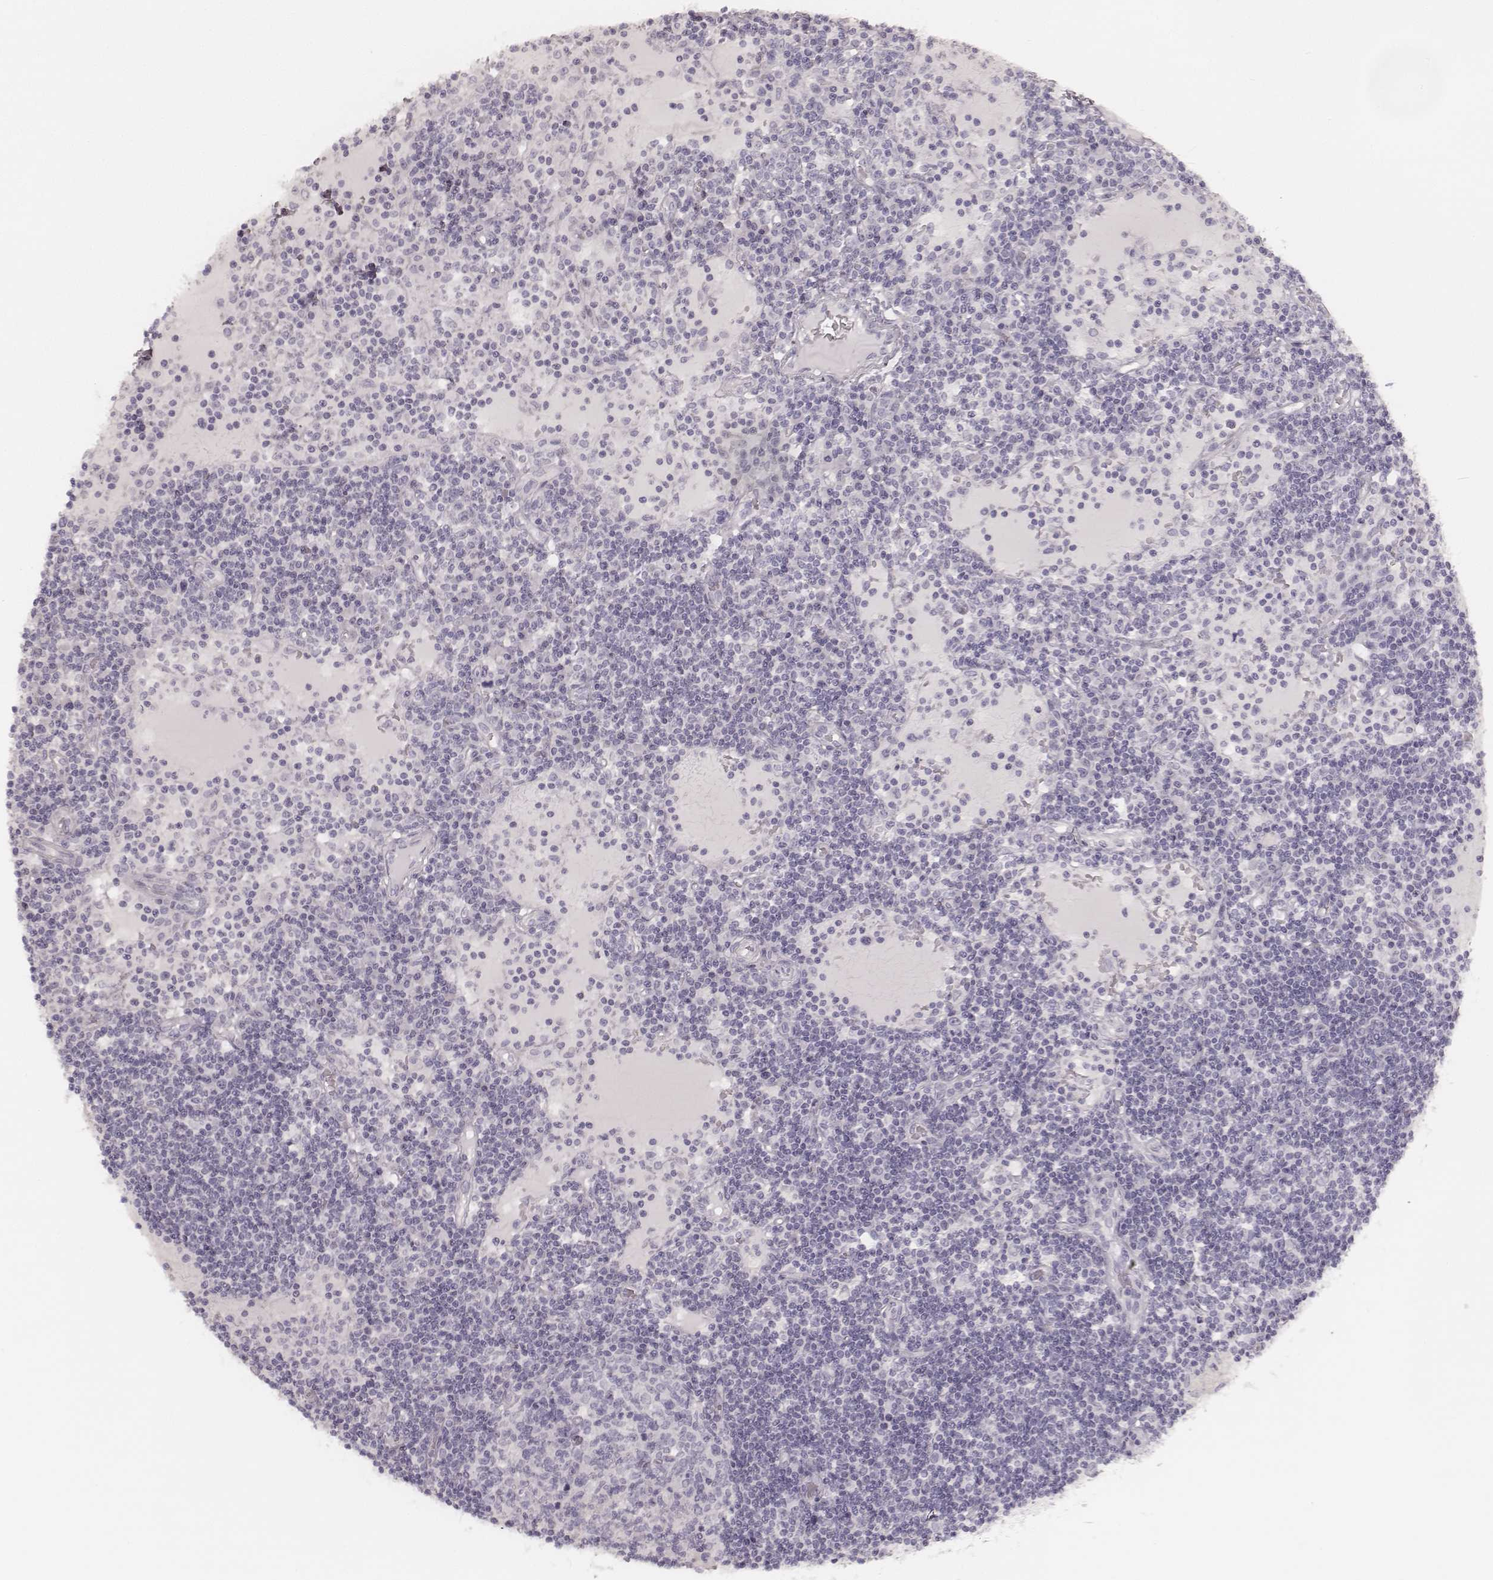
{"staining": {"intensity": "negative", "quantity": "none", "location": "none"}, "tissue": "lymph node", "cell_type": "Germinal center cells", "image_type": "normal", "snomed": [{"axis": "morphology", "description": "Normal tissue, NOS"}, {"axis": "topography", "description": "Lymph node"}], "caption": "A histopathology image of lymph node stained for a protein shows no brown staining in germinal center cells.", "gene": "KRT72", "patient": {"sex": "female", "age": 72}}